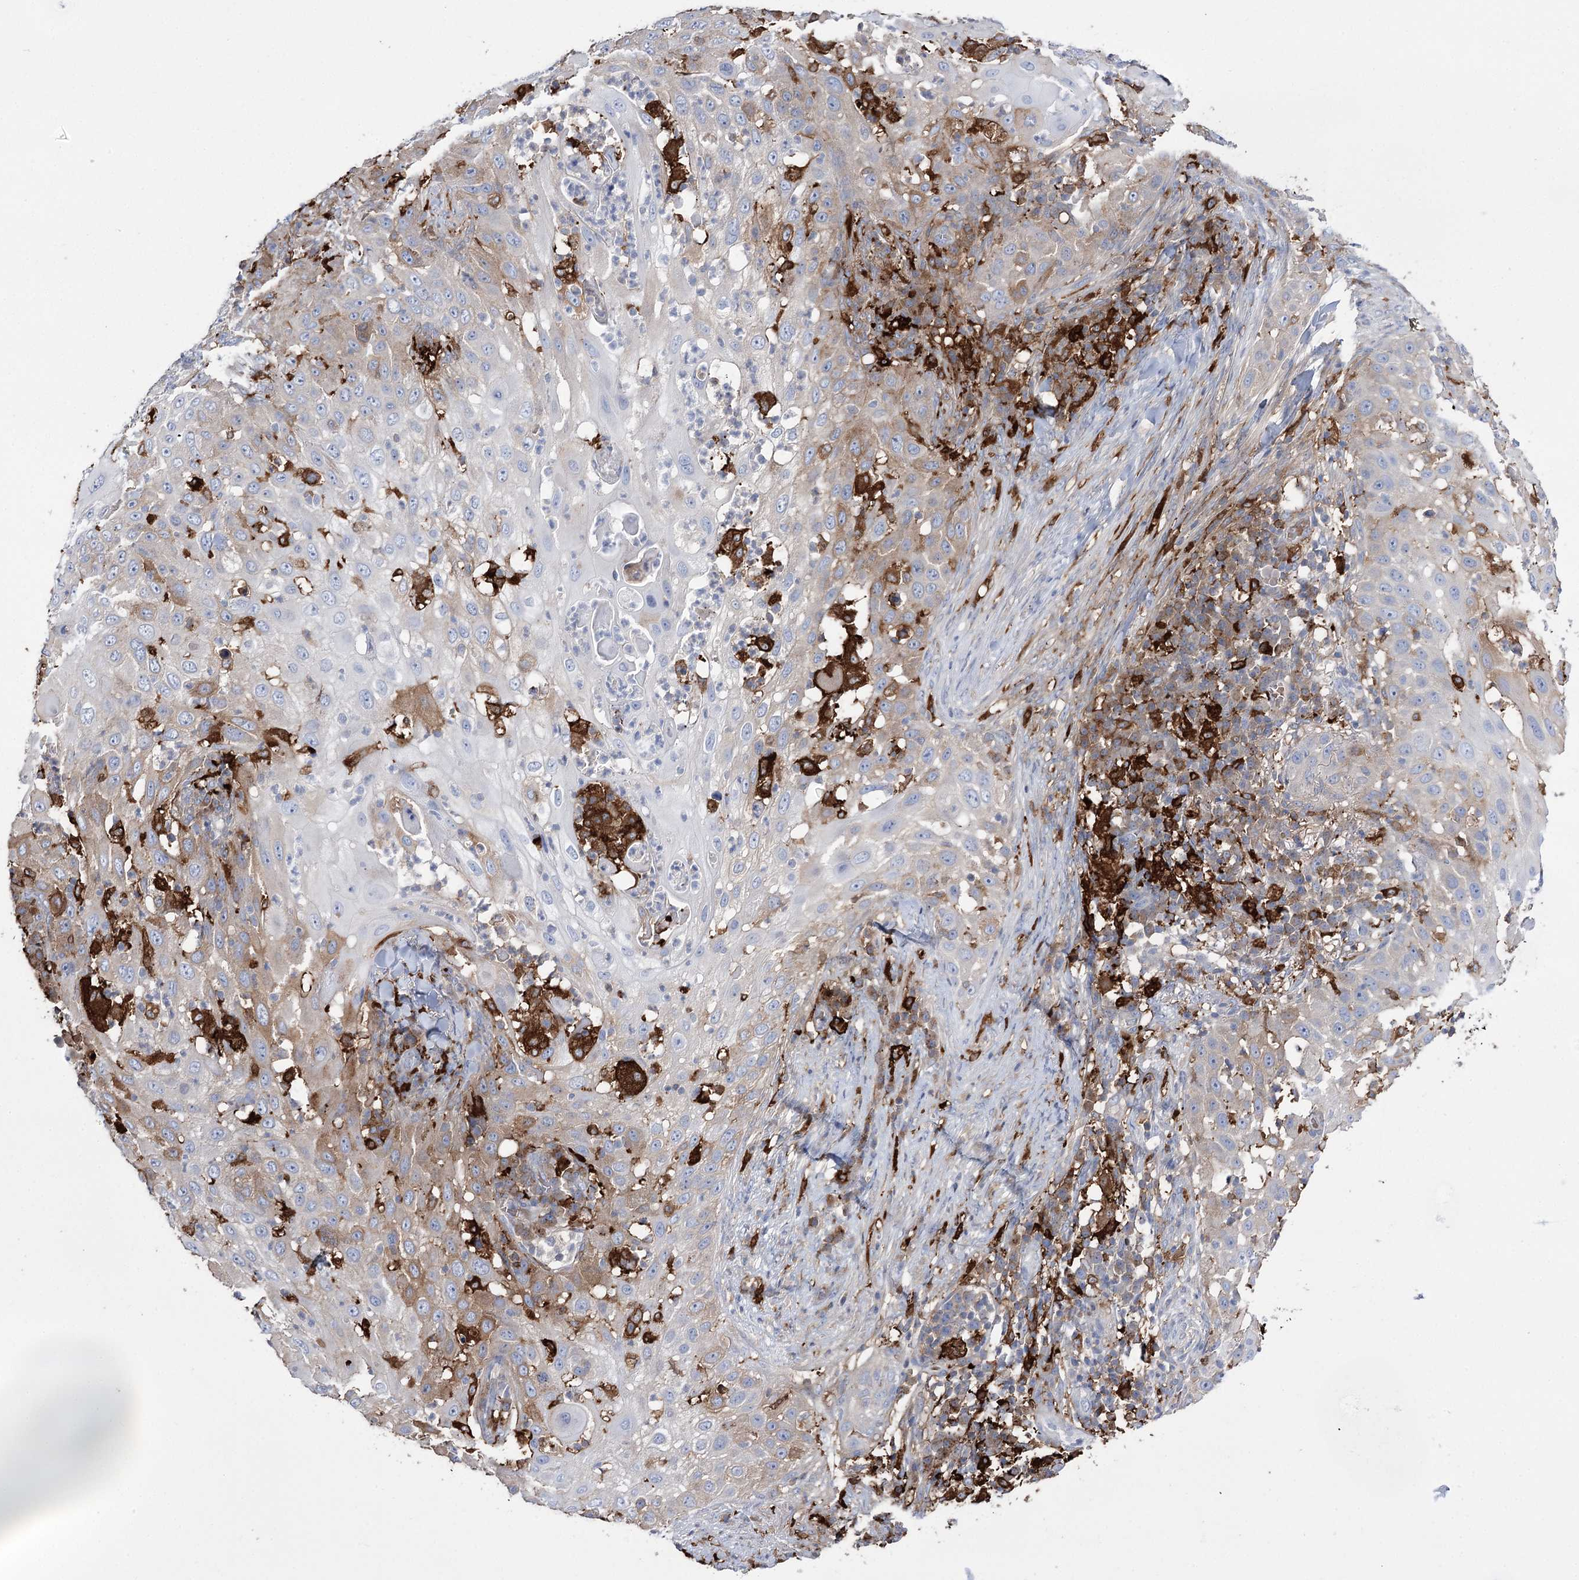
{"staining": {"intensity": "moderate", "quantity": "<25%", "location": "cytoplasmic/membranous"}, "tissue": "skin cancer", "cell_type": "Tumor cells", "image_type": "cancer", "snomed": [{"axis": "morphology", "description": "Squamous cell carcinoma, NOS"}, {"axis": "topography", "description": "Skin"}], "caption": "A low amount of moderate cytoplasmic/membranous staining is identified in approximately <25% of tumor cells in skin cancer tissue.", "gene": "ZNF622", "patient": {"sex": "female", "age": 44}}